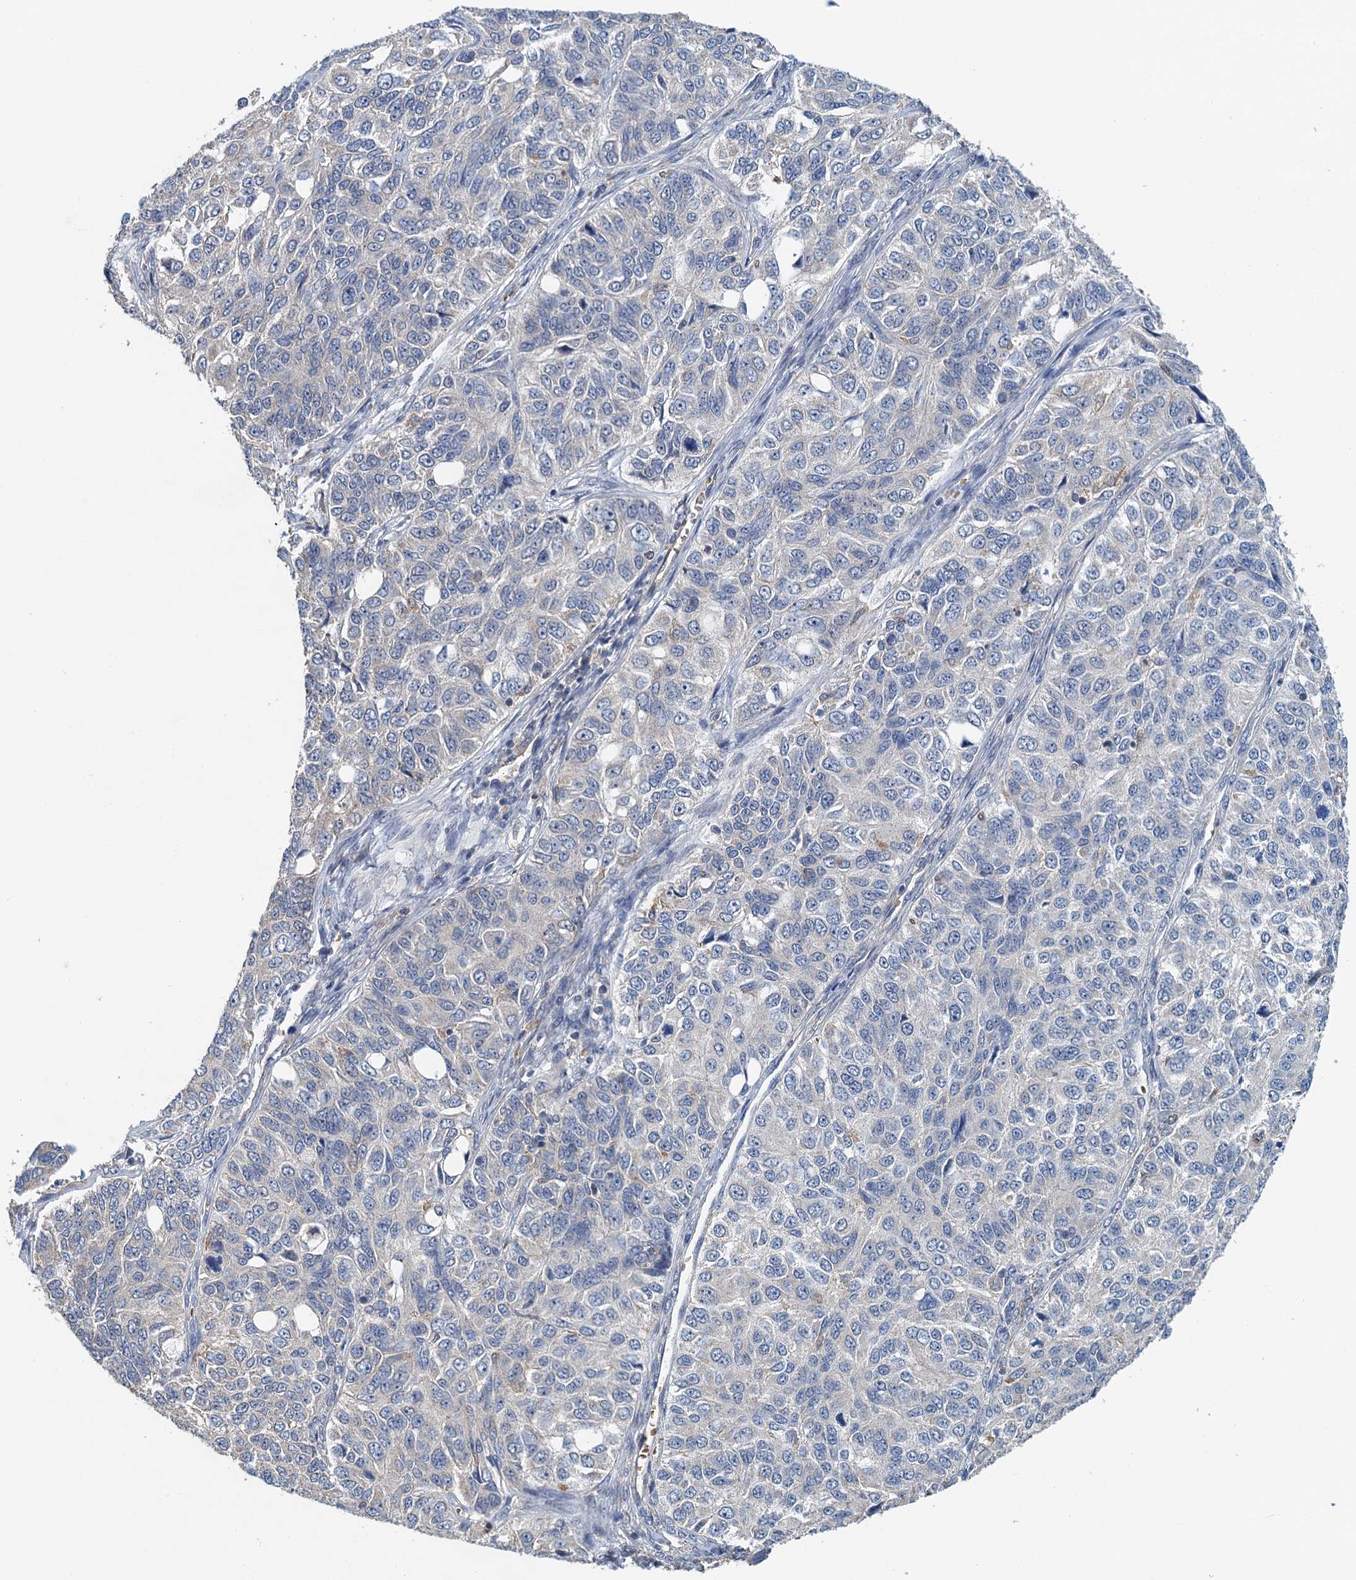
{"staining": {"intensity": "negative", "quantity": "none", "location": "none"}, "tissue": "ovarian cancer", "cell_type": "Tumor cells", "image_type": "cancer", "snomed": [{"axis": "morphology", "description": "Carcinoma, endometroid"}, {"axis": "topography", "description": "Ovary"}], "caption": "Human endometroid carcinoma (ovarian) stained for a protein using IHC demonstrates no expression in tumor cells.", "gene": "RSAD2", "patient": {"sex": "female", "age": 51}}